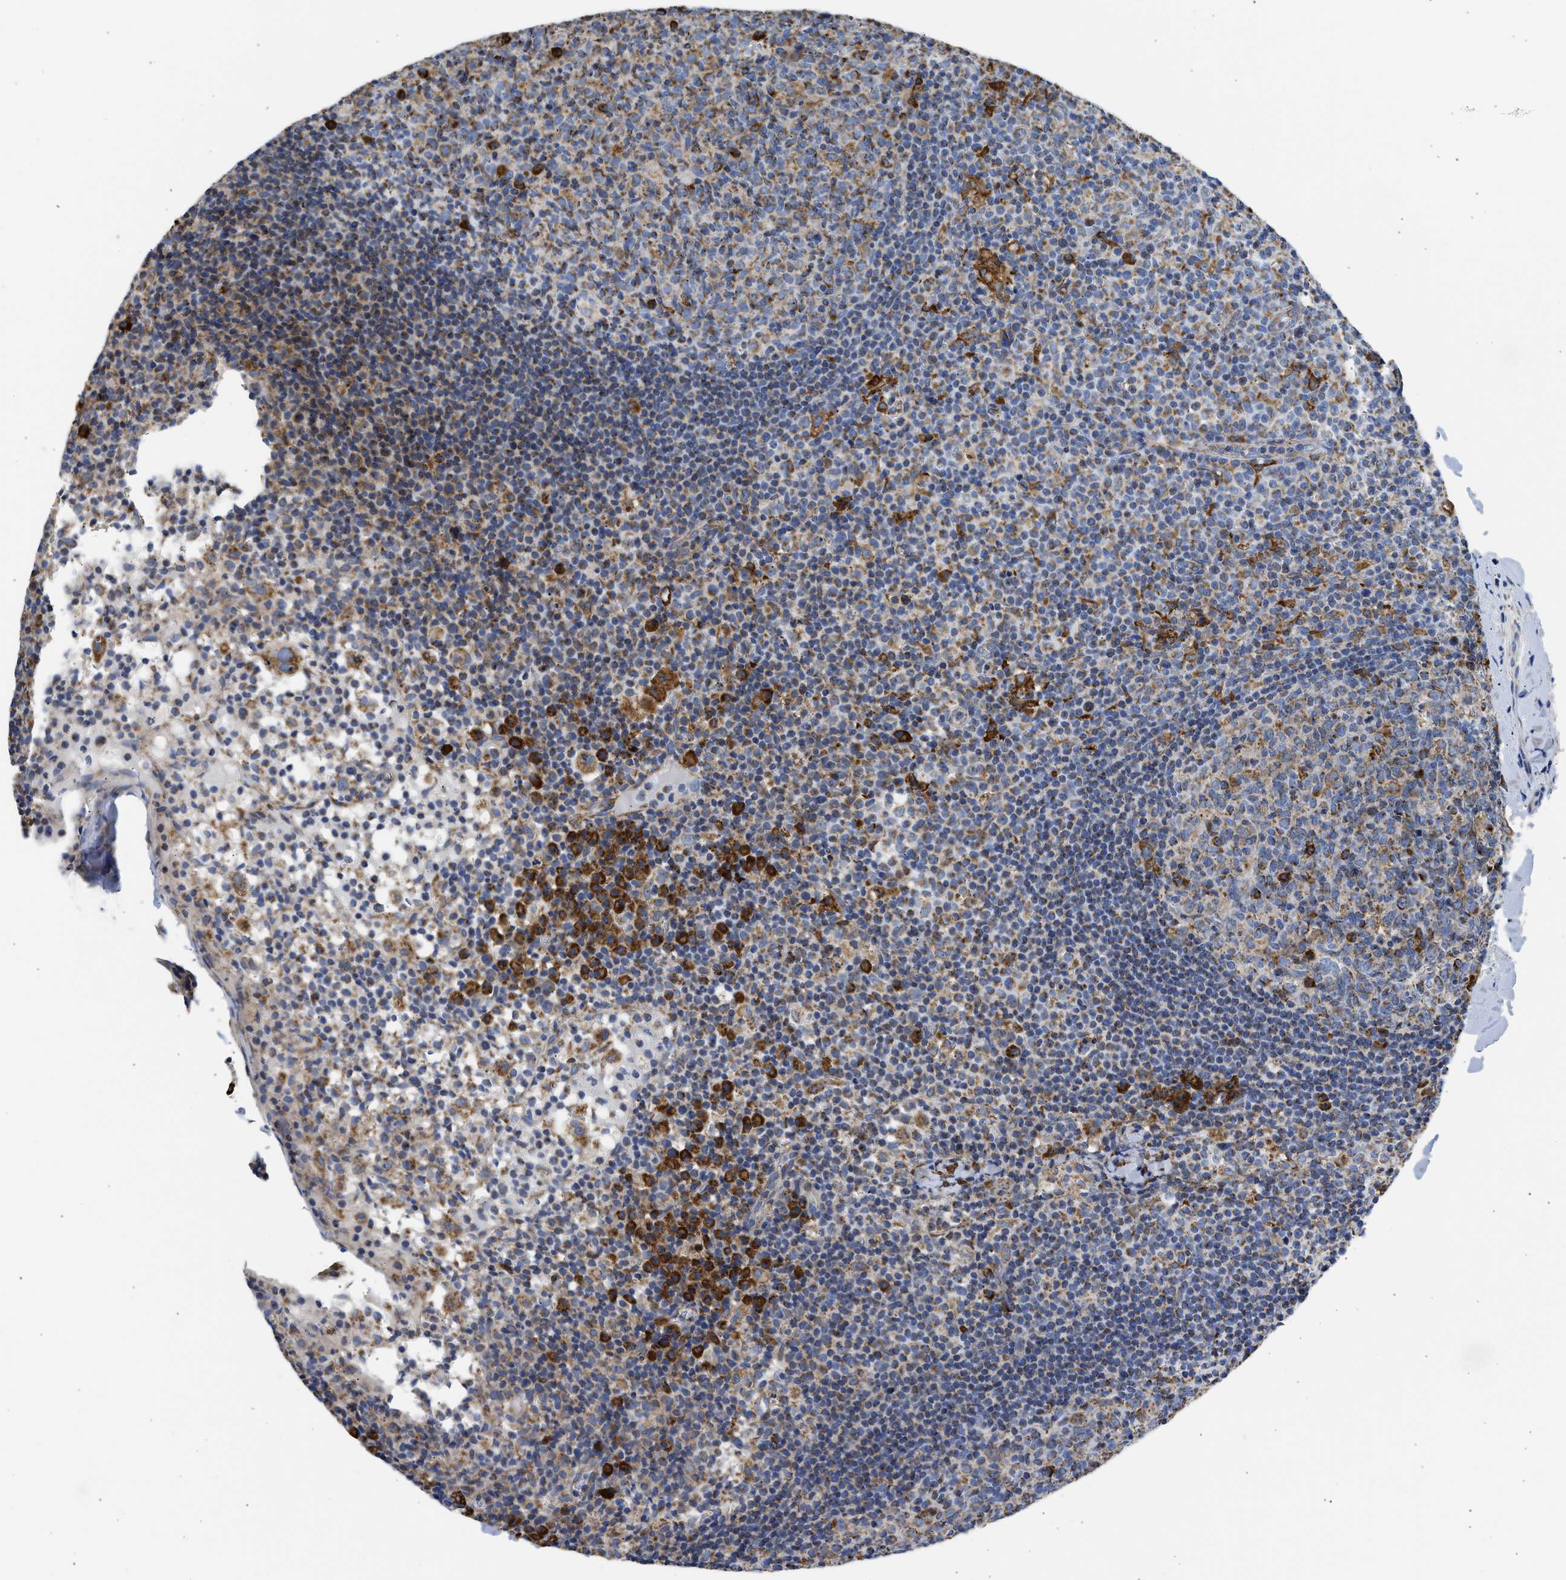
{"staining": {"intensity": "moderate", "quantity": "25%-75%", "location": "cytoplasmic/membranous"}, "tissue": "lymph node", "cell_type": "Germinal center cells", "image_type": "normal", "snomed": [{"axis": "morphology", "description": "Normal tissue, NOS"}, {"axis": "morphology", "description": "Inflammation, NOS"}, {"axis": "topography", "description": "Lymph node"}], "caption": "This micrograph shows unremarkable lymph node stained with IHC to label a protein in brown. The cytoplasmic/membranous of germinal center cells show moderate positivity for the protein. Nuclei are counter-stained blue.", "gene": "CYCS", "patient": {"sex": "male", "age": 55}}